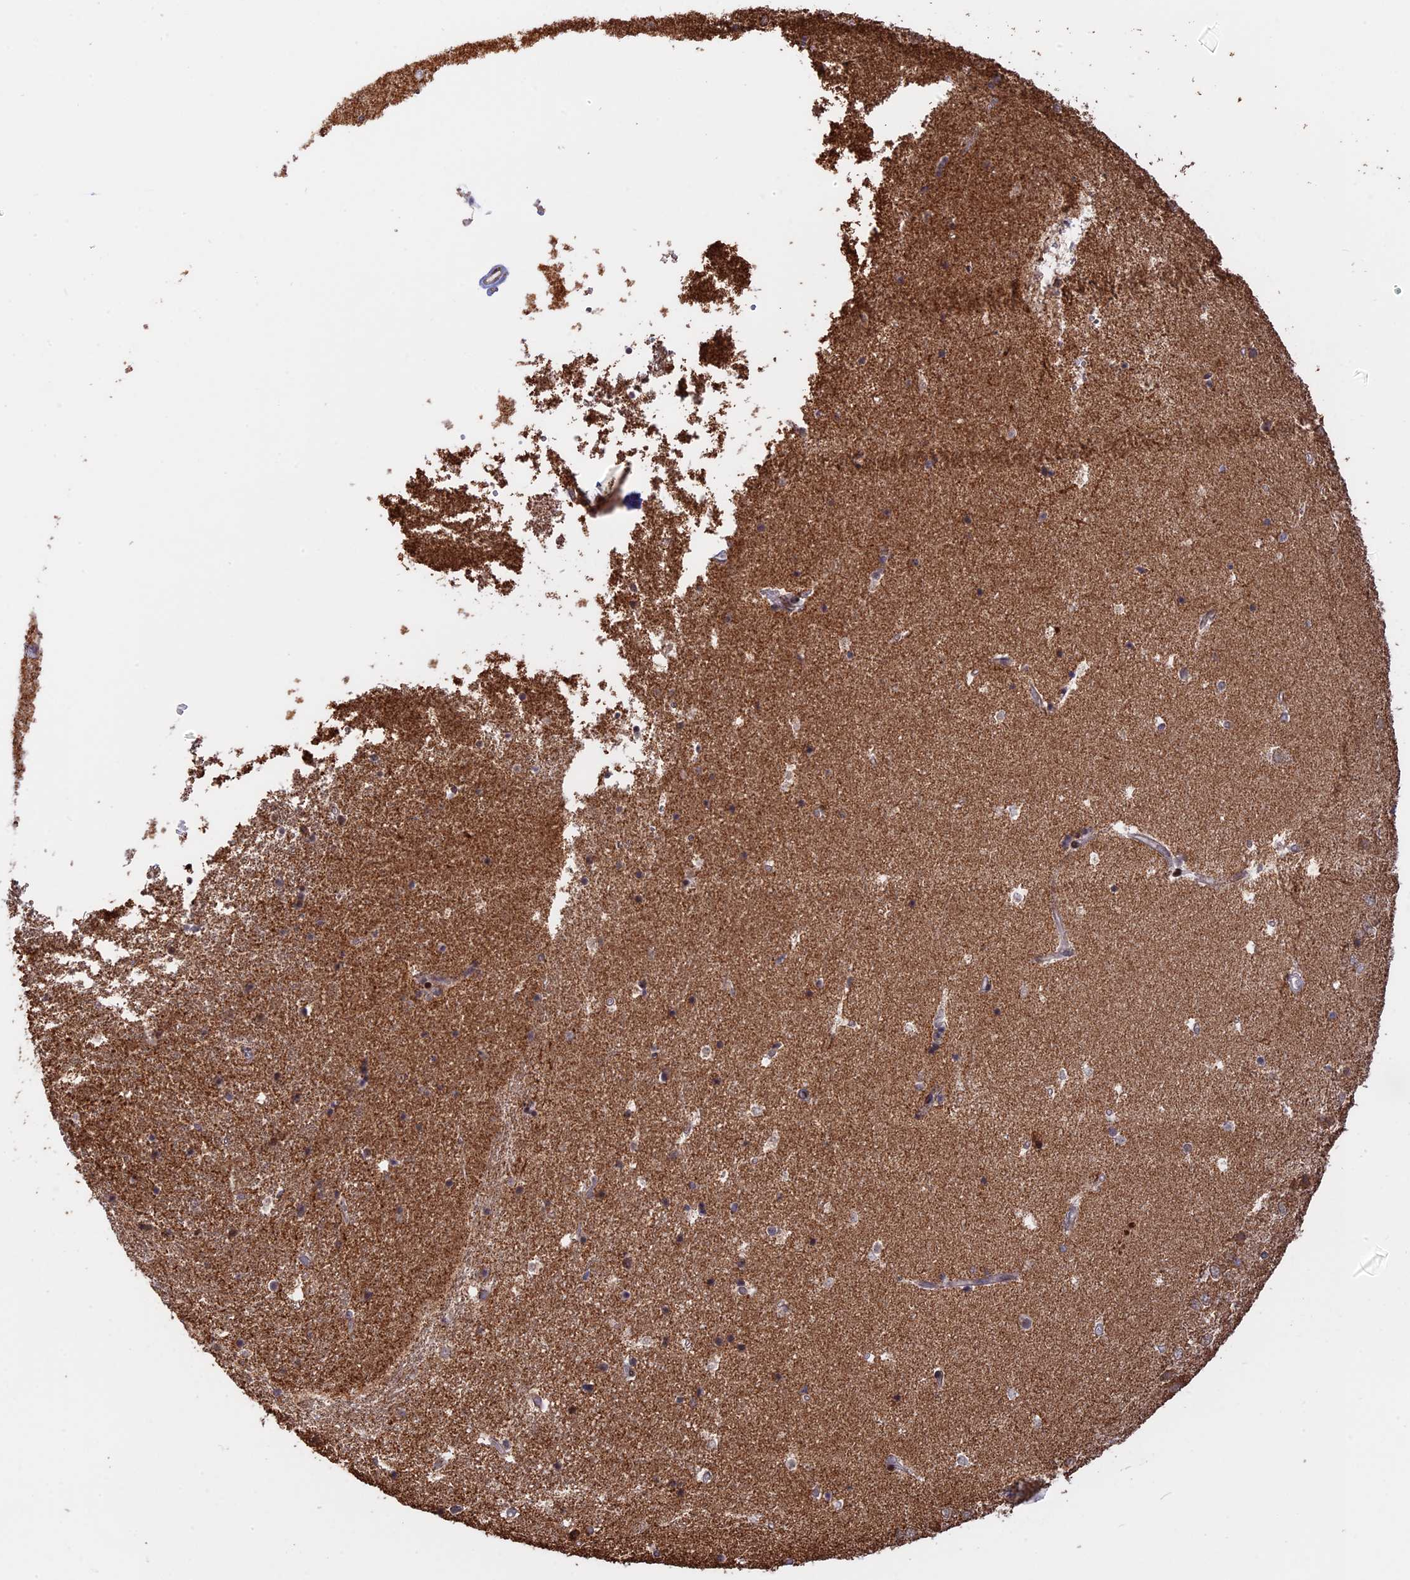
{"staining": {"intensity": "weak", "quantity": "25%-75%", "location": "cytoplasmic/membranous"}, "tissue": "hippocampus", "cell_type": "Glial cells", "image_type": "normal", "snomed": [{"axis": "morphology", "description": "Normal tissue, NOS"}, {"axis": "topography", "description": "Hippocampus"}], "caption": "High-power microscopy captured an immunohistochemistry photomicrograph of normal hippocampus, revealing weak cytoplasmic/membranous positivity in about 25%-75% of glial cells. (brown staining indicates protein expression, while blue staining denotes nuclei).", "gene": "GSKIP", "patient": {"sex": "female", "age": 52}}